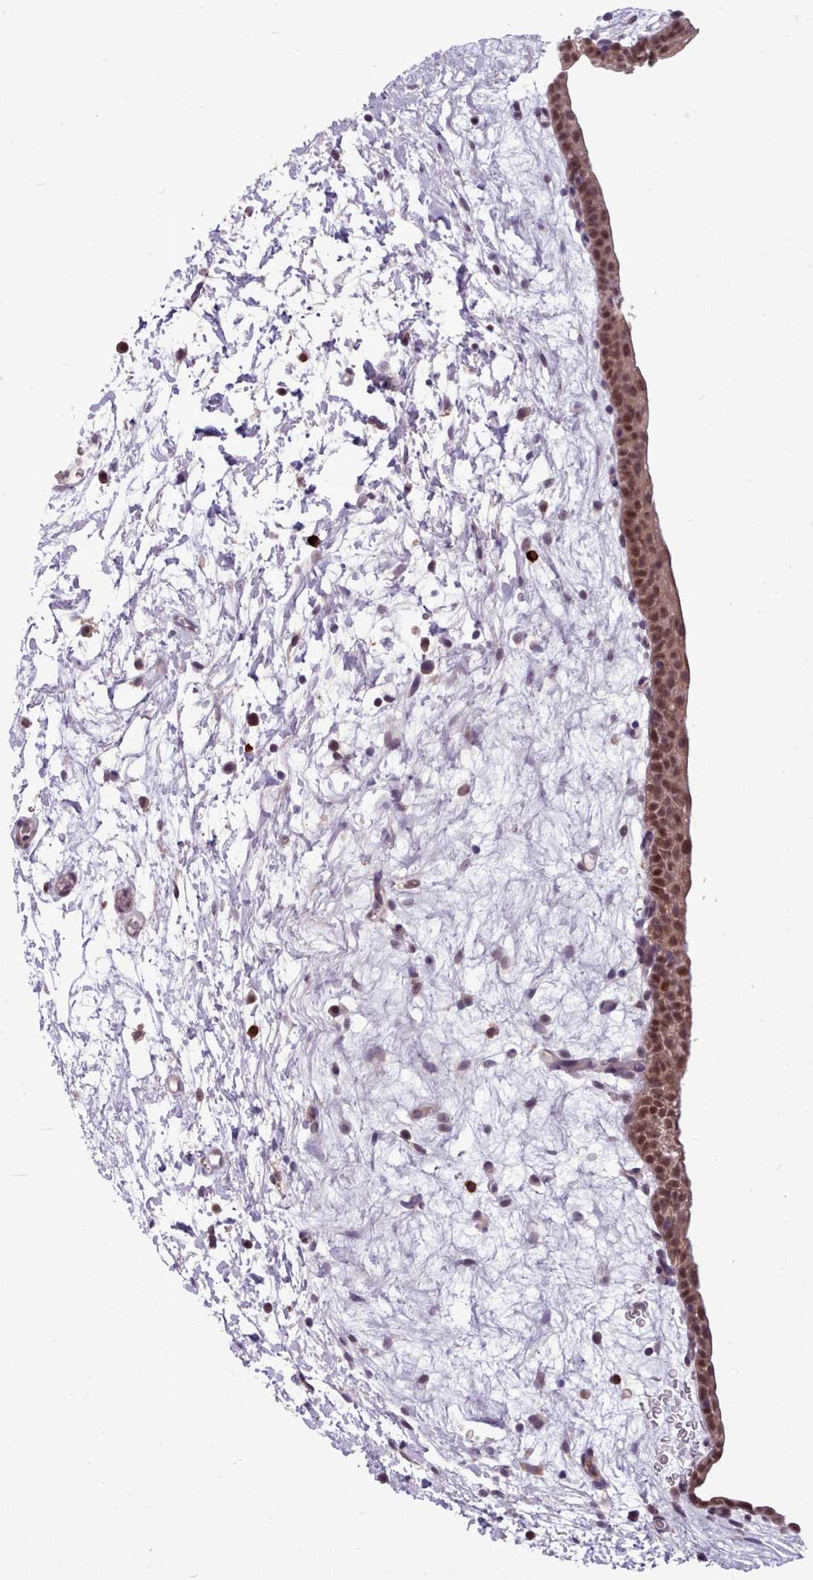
{"staining": {"intensity": "moderate", "quantity": ">75%", "location": "cytoplasmic/membranous,nuclear"}, "tissue": "urinary bladder", "cell_type": "Urothelial cells", "image_type": "normal", "snomed": [{"axis": "morphology", "description": "Normal tissue, NOS"}, {"axis": "topography", "description": "Urinary bladder"}], "caption": "A high-resolution histopathology image shows IHC staining of normal urinary bladder, which demonstrates moderate cytoplasmic/membranous,nuclear expression in about >75% of urothelial cells. The staining was performed using DAB (3,3'-diaminobenzidine) to visualize the protein expression in brown, while the nuclei were stained in blue with hematoxylin (Magnification: 20x).", "gene": "AHCY", "patient": {"sex": "male", "age": 83}}